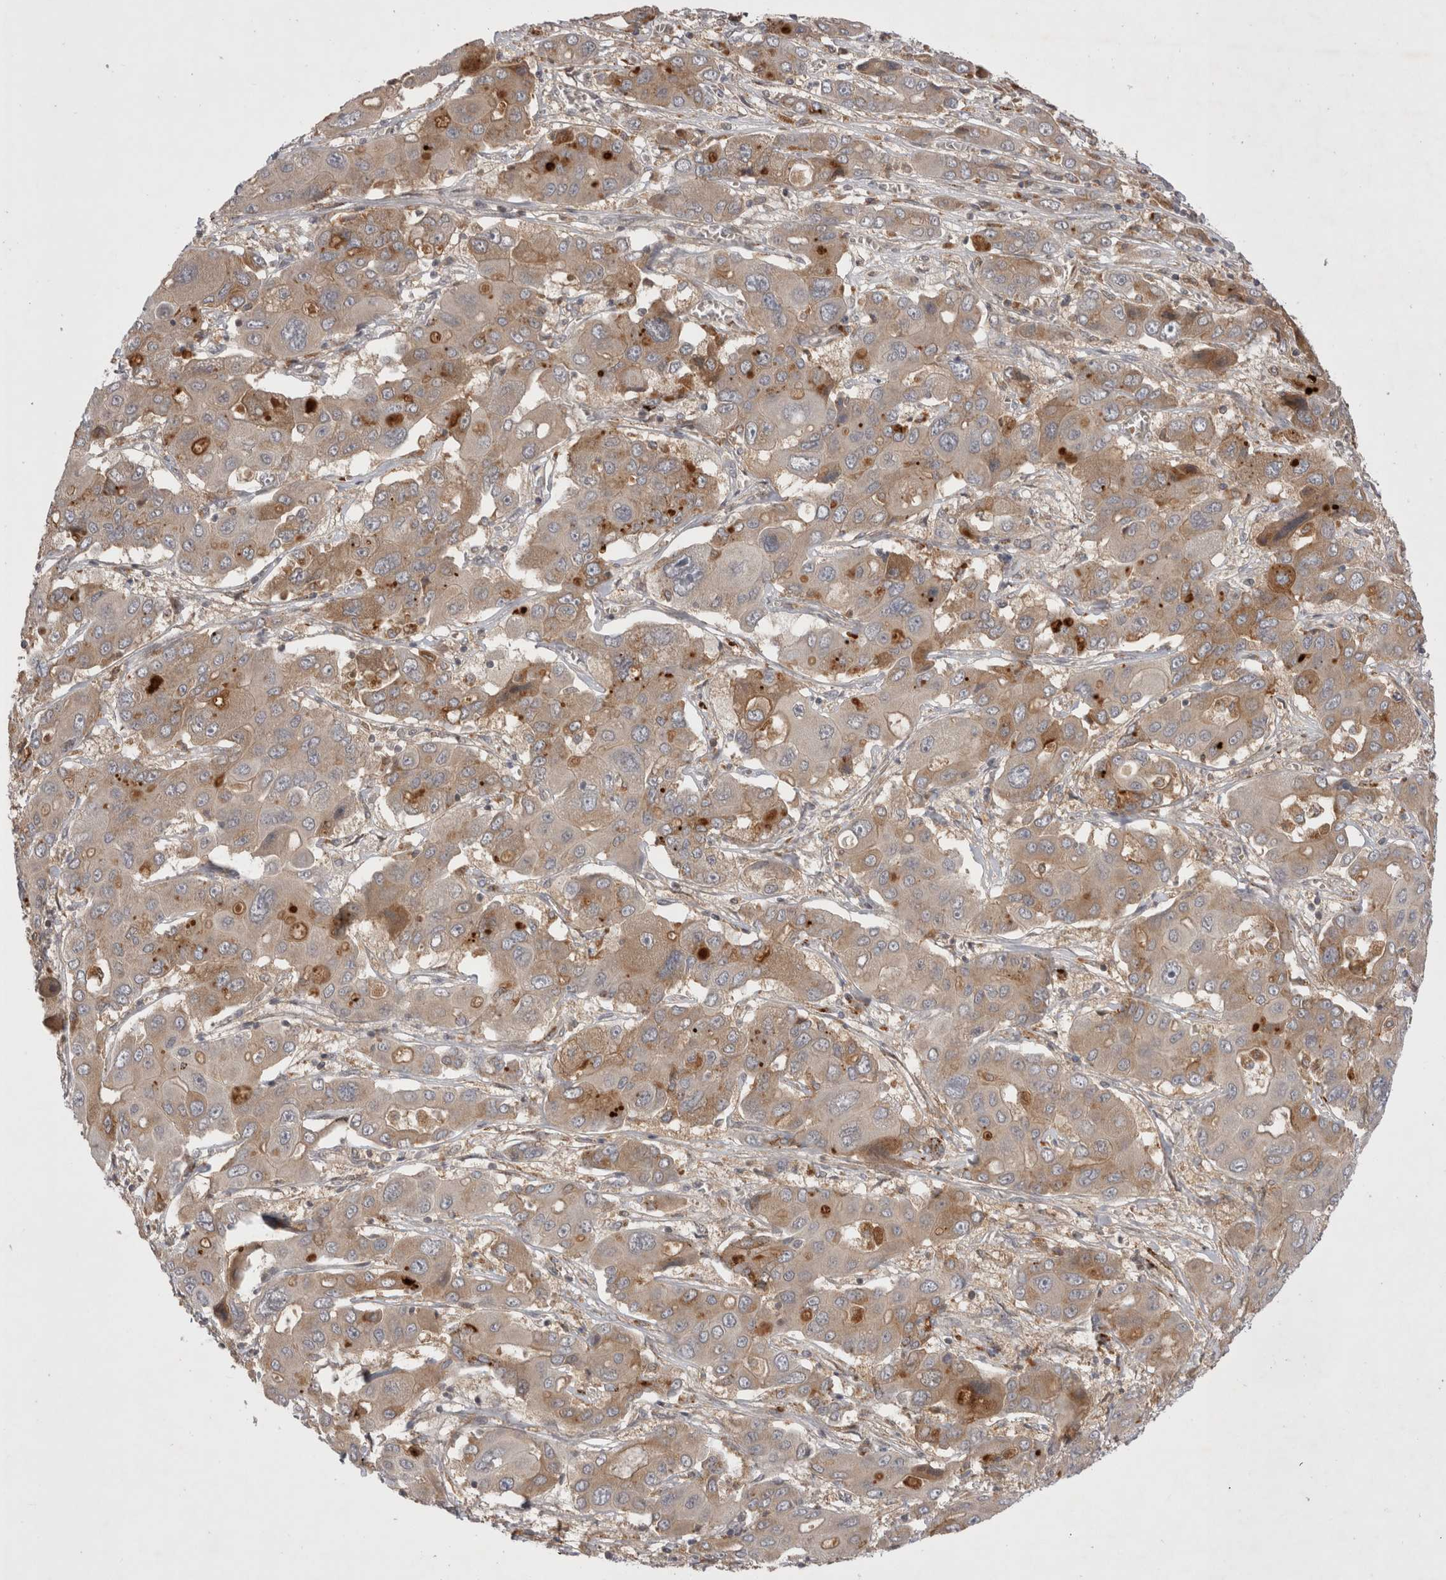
{"staining": {"intensity": "moderate", "quantity": "25%-75%", "location": "cytoplasmic/membranous"}, "tissue": "liver cancer", "cell_type": "Tumor cells", "image_type": "cancer", "snomed": [{"axis": "morphology", "description": "Cholangiocarcinoma"}, {"axis": "topography", "description": "Liver"}], "caption": "Immunohistochemistry (DAB (3,3'-diaminobenzidine)) staining of liver cholangiocarcinoma shows moderate cytoplasmic/membranous protein positivity in about 25%-75% of tumor cells. The staining is performed using DAB (3,3'-diaminobenzidine) brown chromogen to label protein expression. The nuclei are counter-stained blue using hematoxylin.", "gene": "PLEKHM1", "patient": {"sex": "male", "age": 67}}